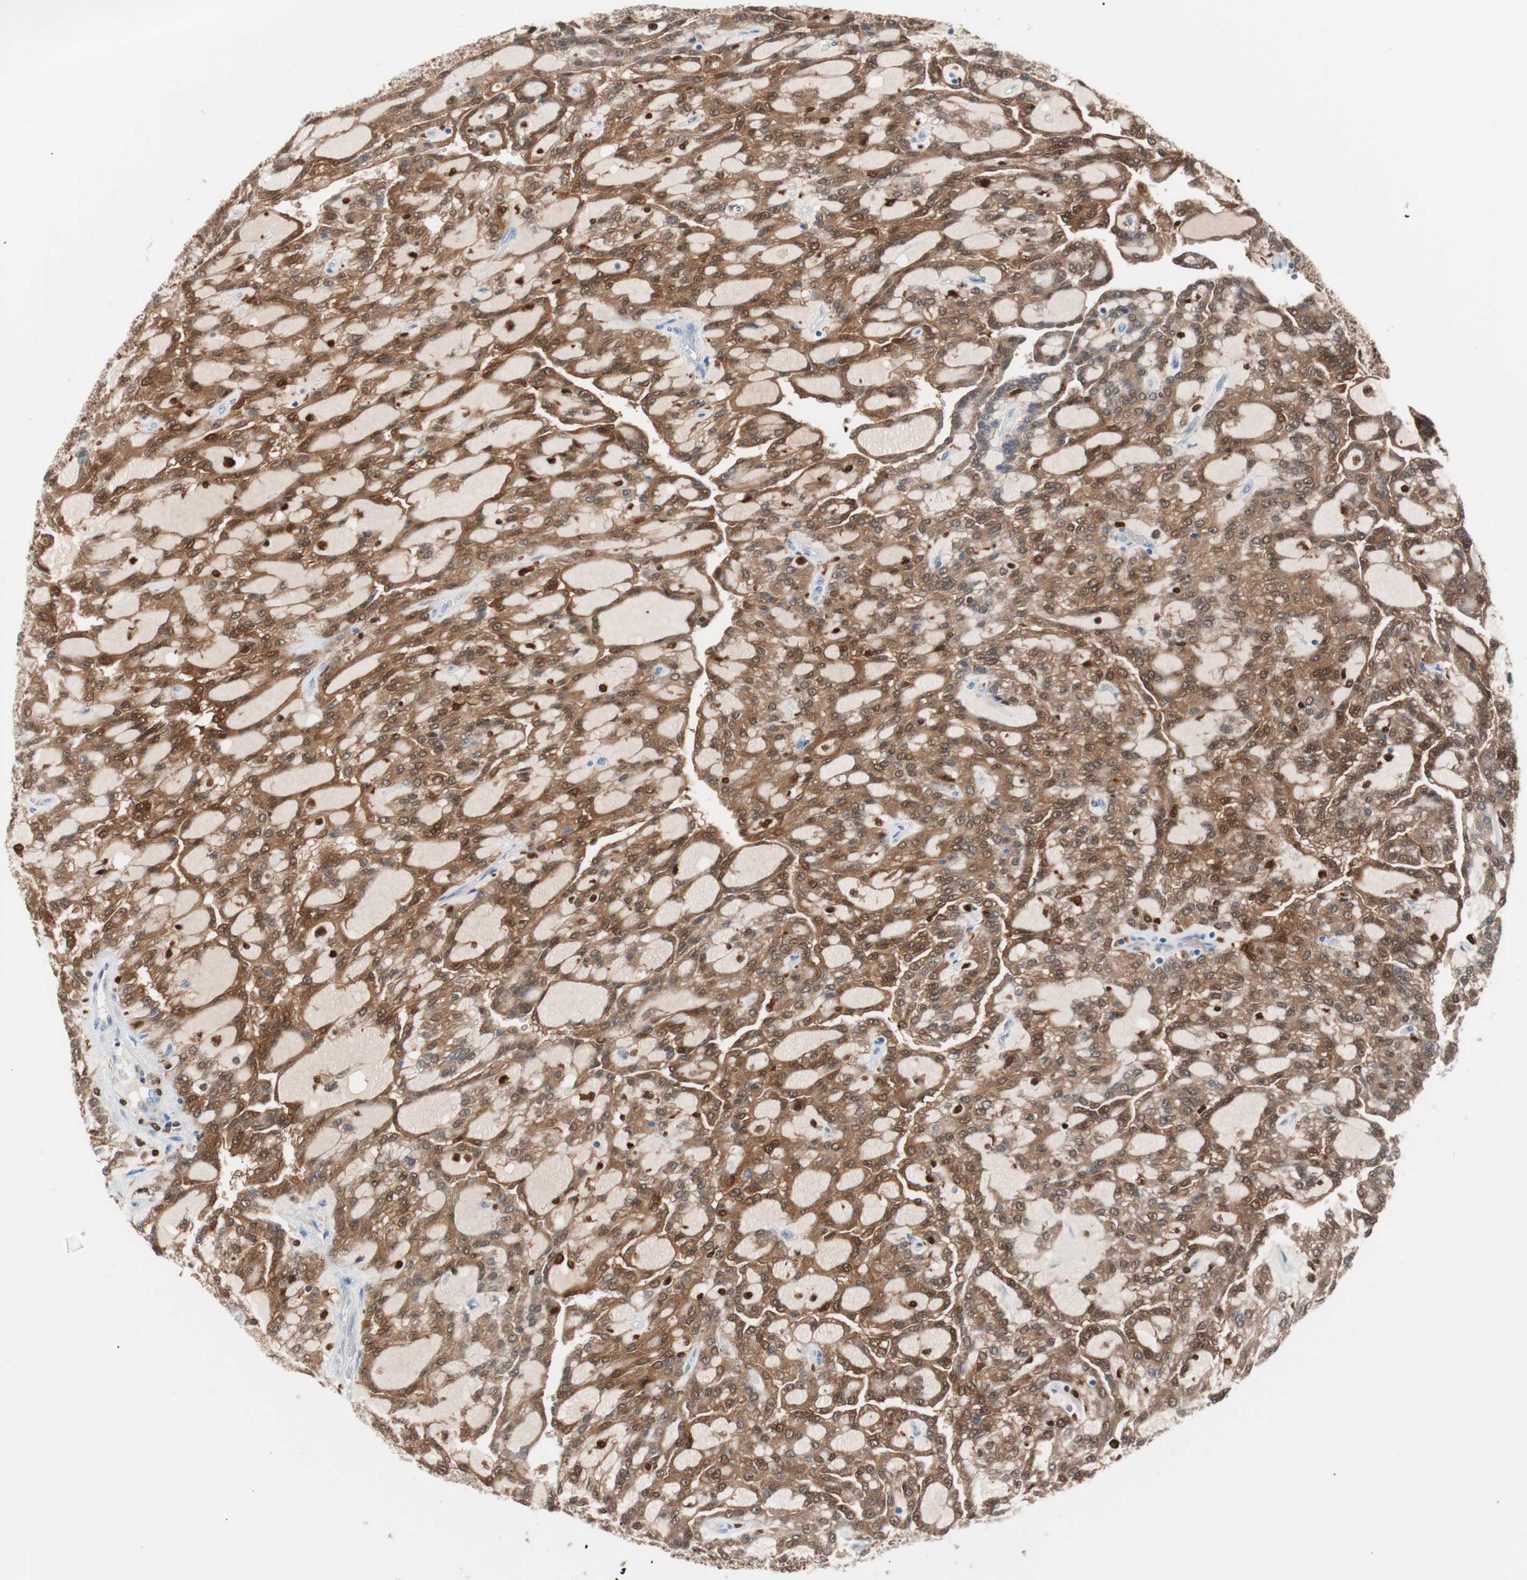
{"staining": {"intensity": "strong", "quantity": ">75%", "location": "cytoplasmic/membranous,nuclear"}, "tissue": "renal cancer", "cell_type": "Tumor cells", "image_type": "cancer", "snomed": [{"axis": "morphology", "description": "Adenocarcinoma, NOS"}, {"axis": "topography", "description": "Kidney"}], "caption": "Immunohistochemistry (IHC) (DAB) staining of renal cancer (adenocarcinoma) reveals strong cytoplasmic/membranous and nuclear protein staining in about >75% of tumor cells. (IHC, brightfield microscopy, high magnification).", "gene": "IL18", "patient": {"sex": "male", "age": 63}}